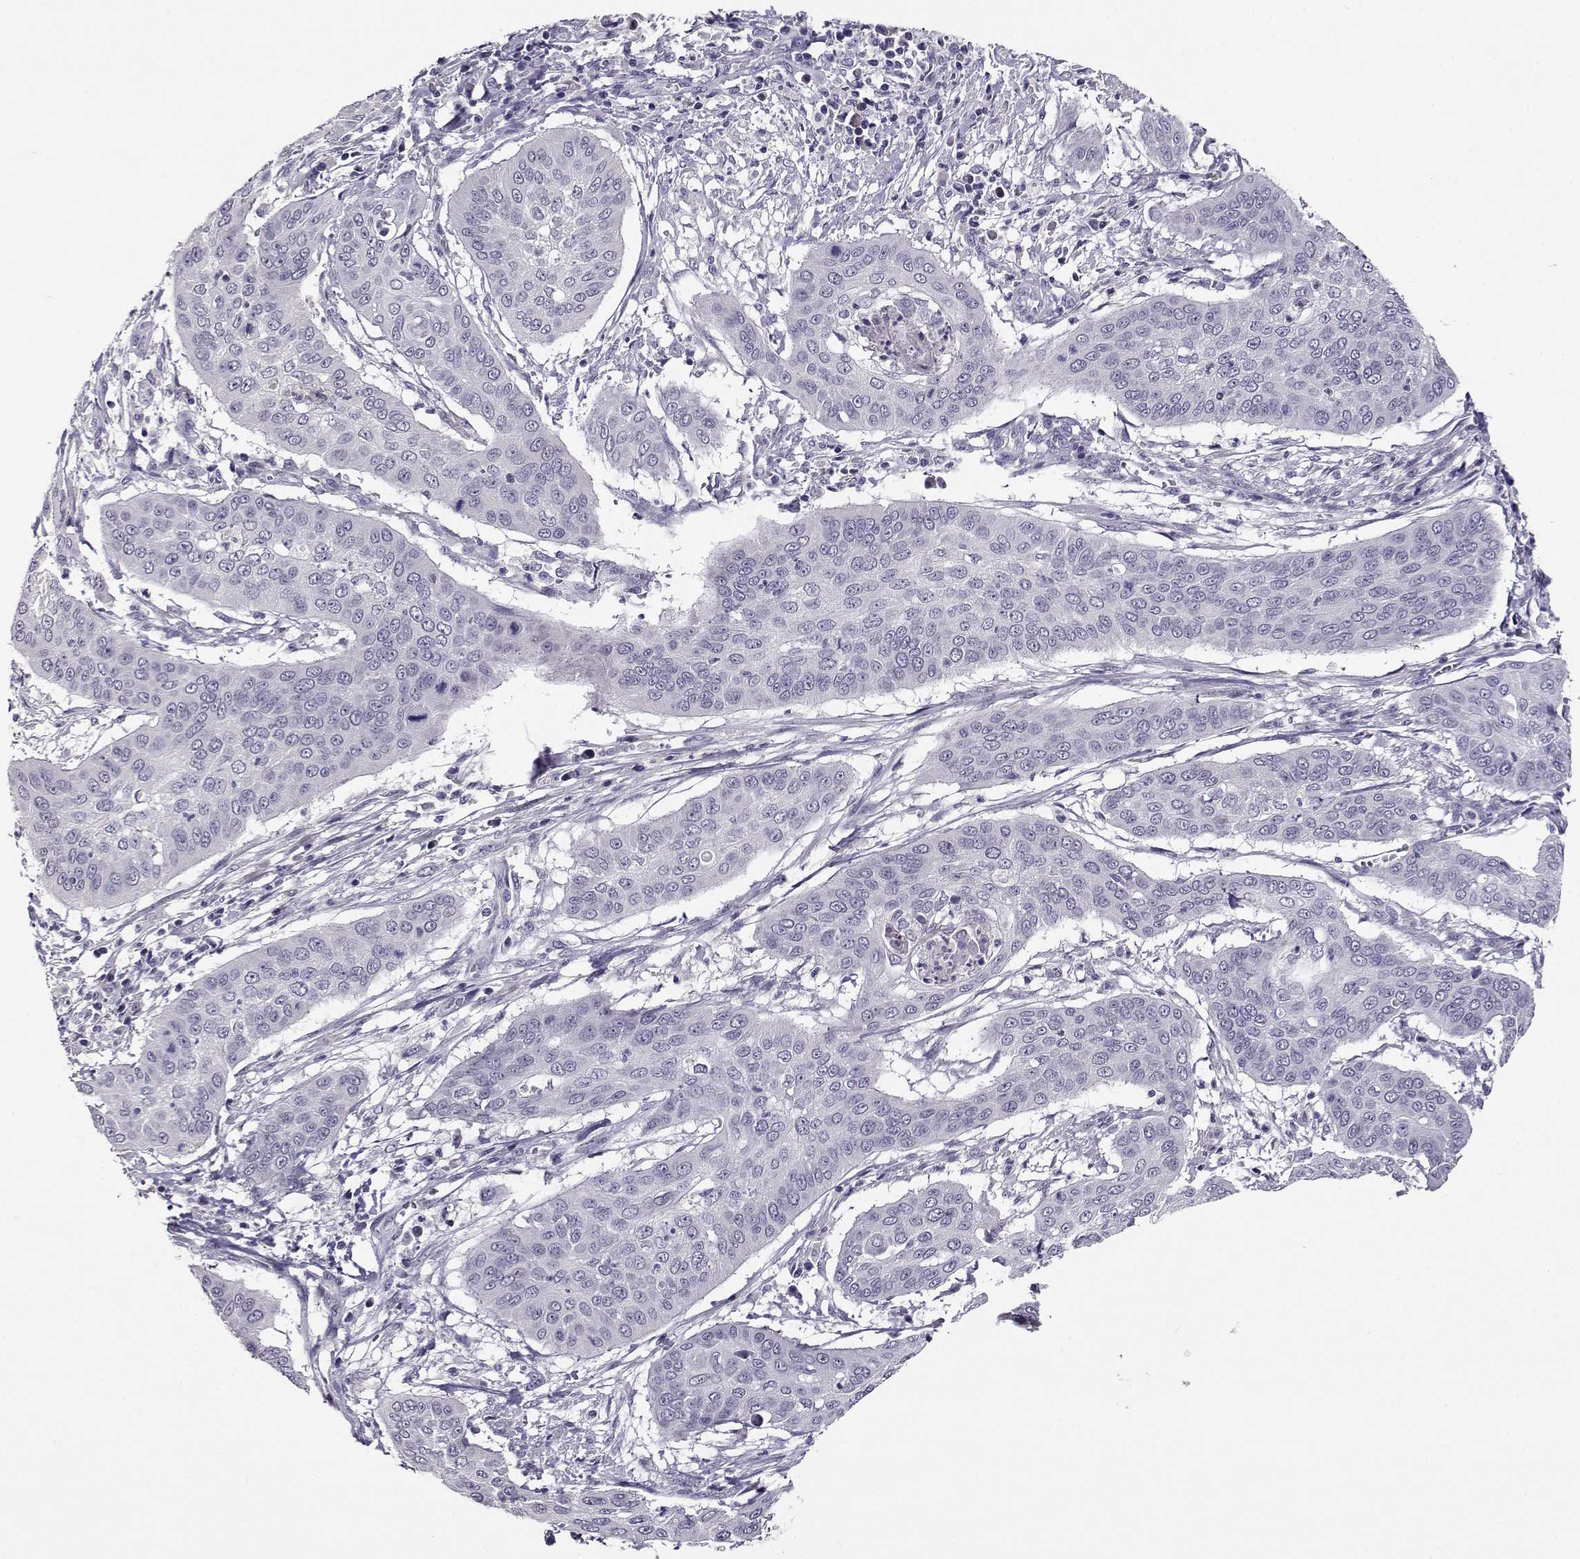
{"staining": {"intensity": "negative", "quantity": "none", "location": "none"}, "tissue": "cervical cancer", "cell_type": "Tumor cells", "image_type": "cancer", "snomed": [{"axis": "morphology", "description": "Squamous cell carcinoma, NOS"}, {"axis": "topography", "description": "Cervix"}], "caption": "Tumor cells show no significant protein positivity in cervical cancer.", "gene": "RHOXF2", "patient": {"sex": "female", "age": 39}}